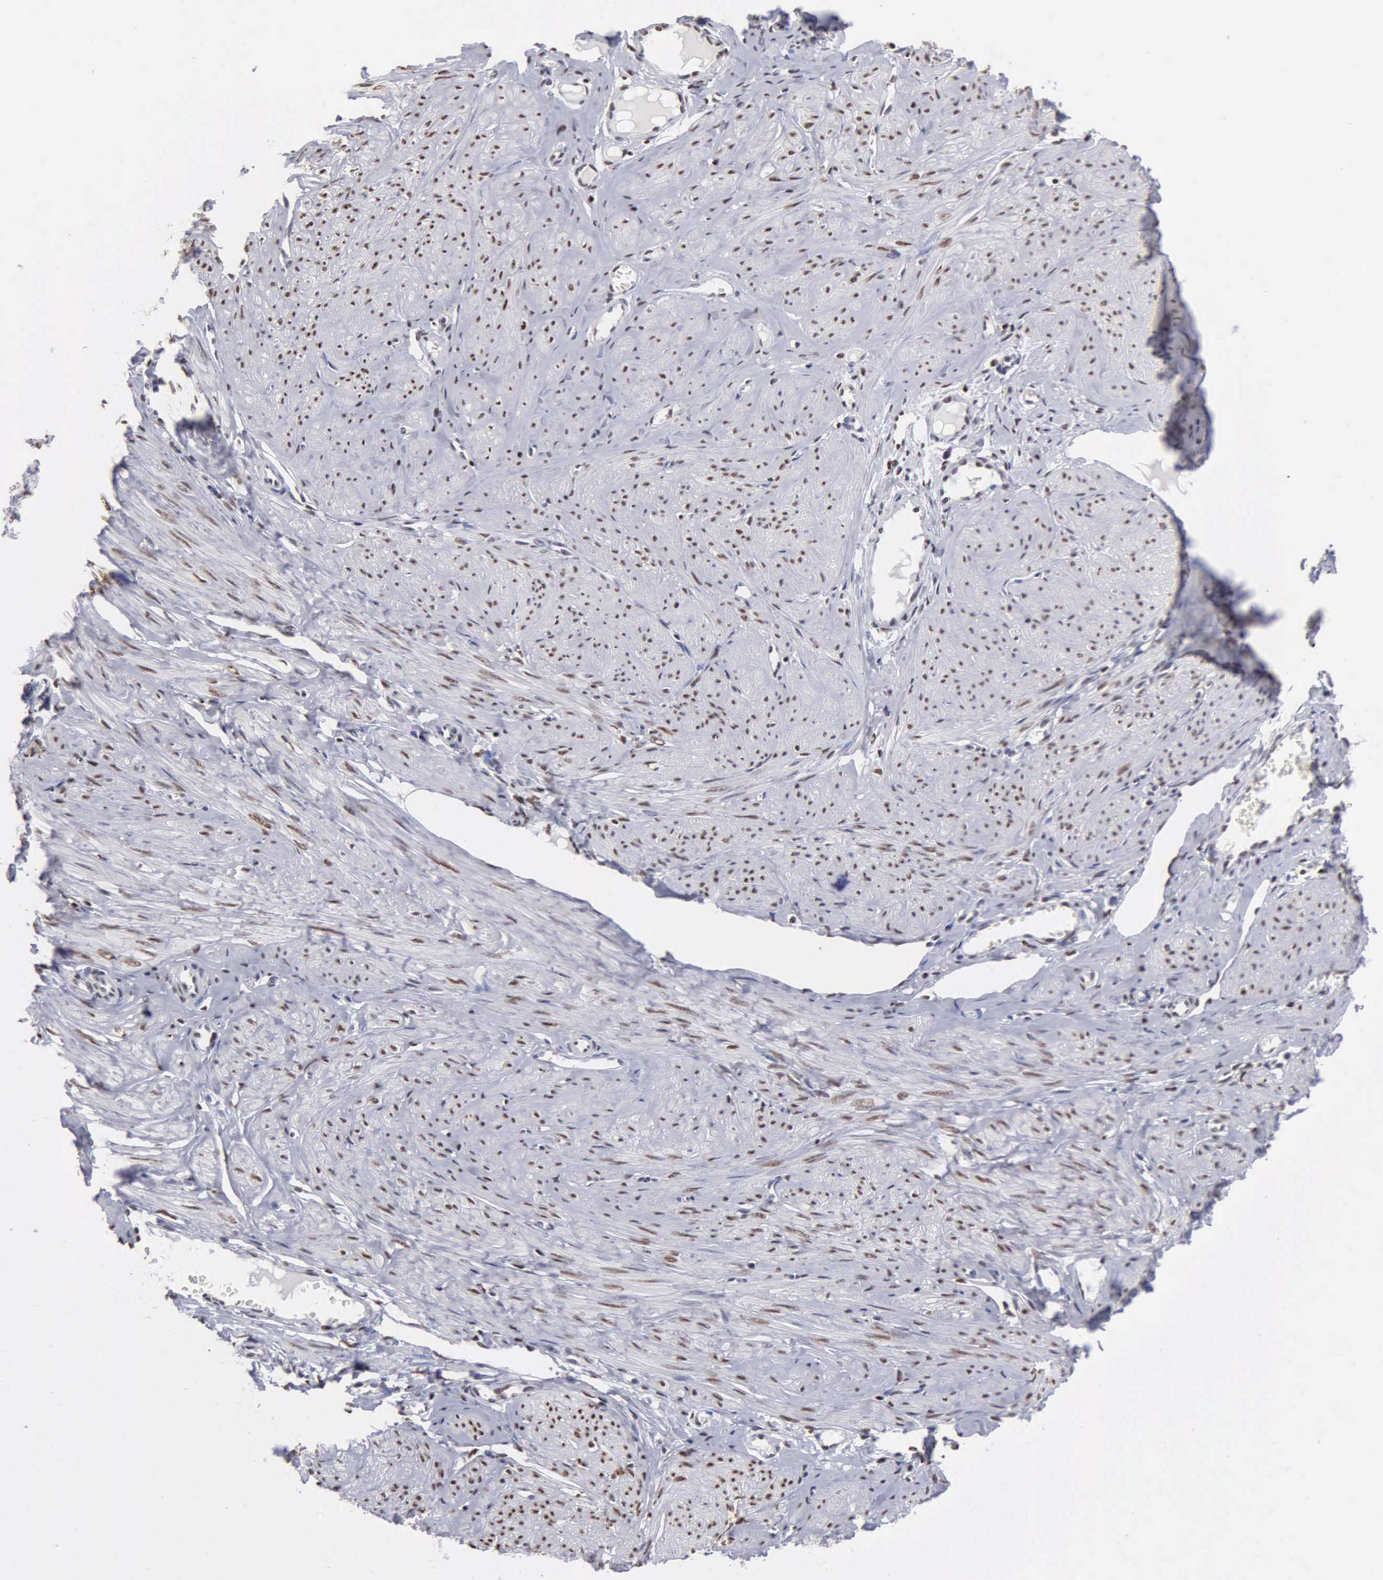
{"staining": {"intensity": "strong", "quantity": ">75%", "location": "nuclear"}, "tissue": "smooth muscle", "cell_type": "Smooth muscle cells", "image_type": "normal", "snomed": [{"axis": "morphology", "description": "Normal tissue, NOS"}, {"axis": "topography", "description": "Uterus"}], "caption": "A brown stain labels strong nuclear positivity of a protein in smooth muscle cells of normal human smooth muscle. Immunohistochemistry stains the protein in brown and the nuclei are stained blue.", "gene": "CCNG1", "patient": {"sex": "female", "age": 45}}